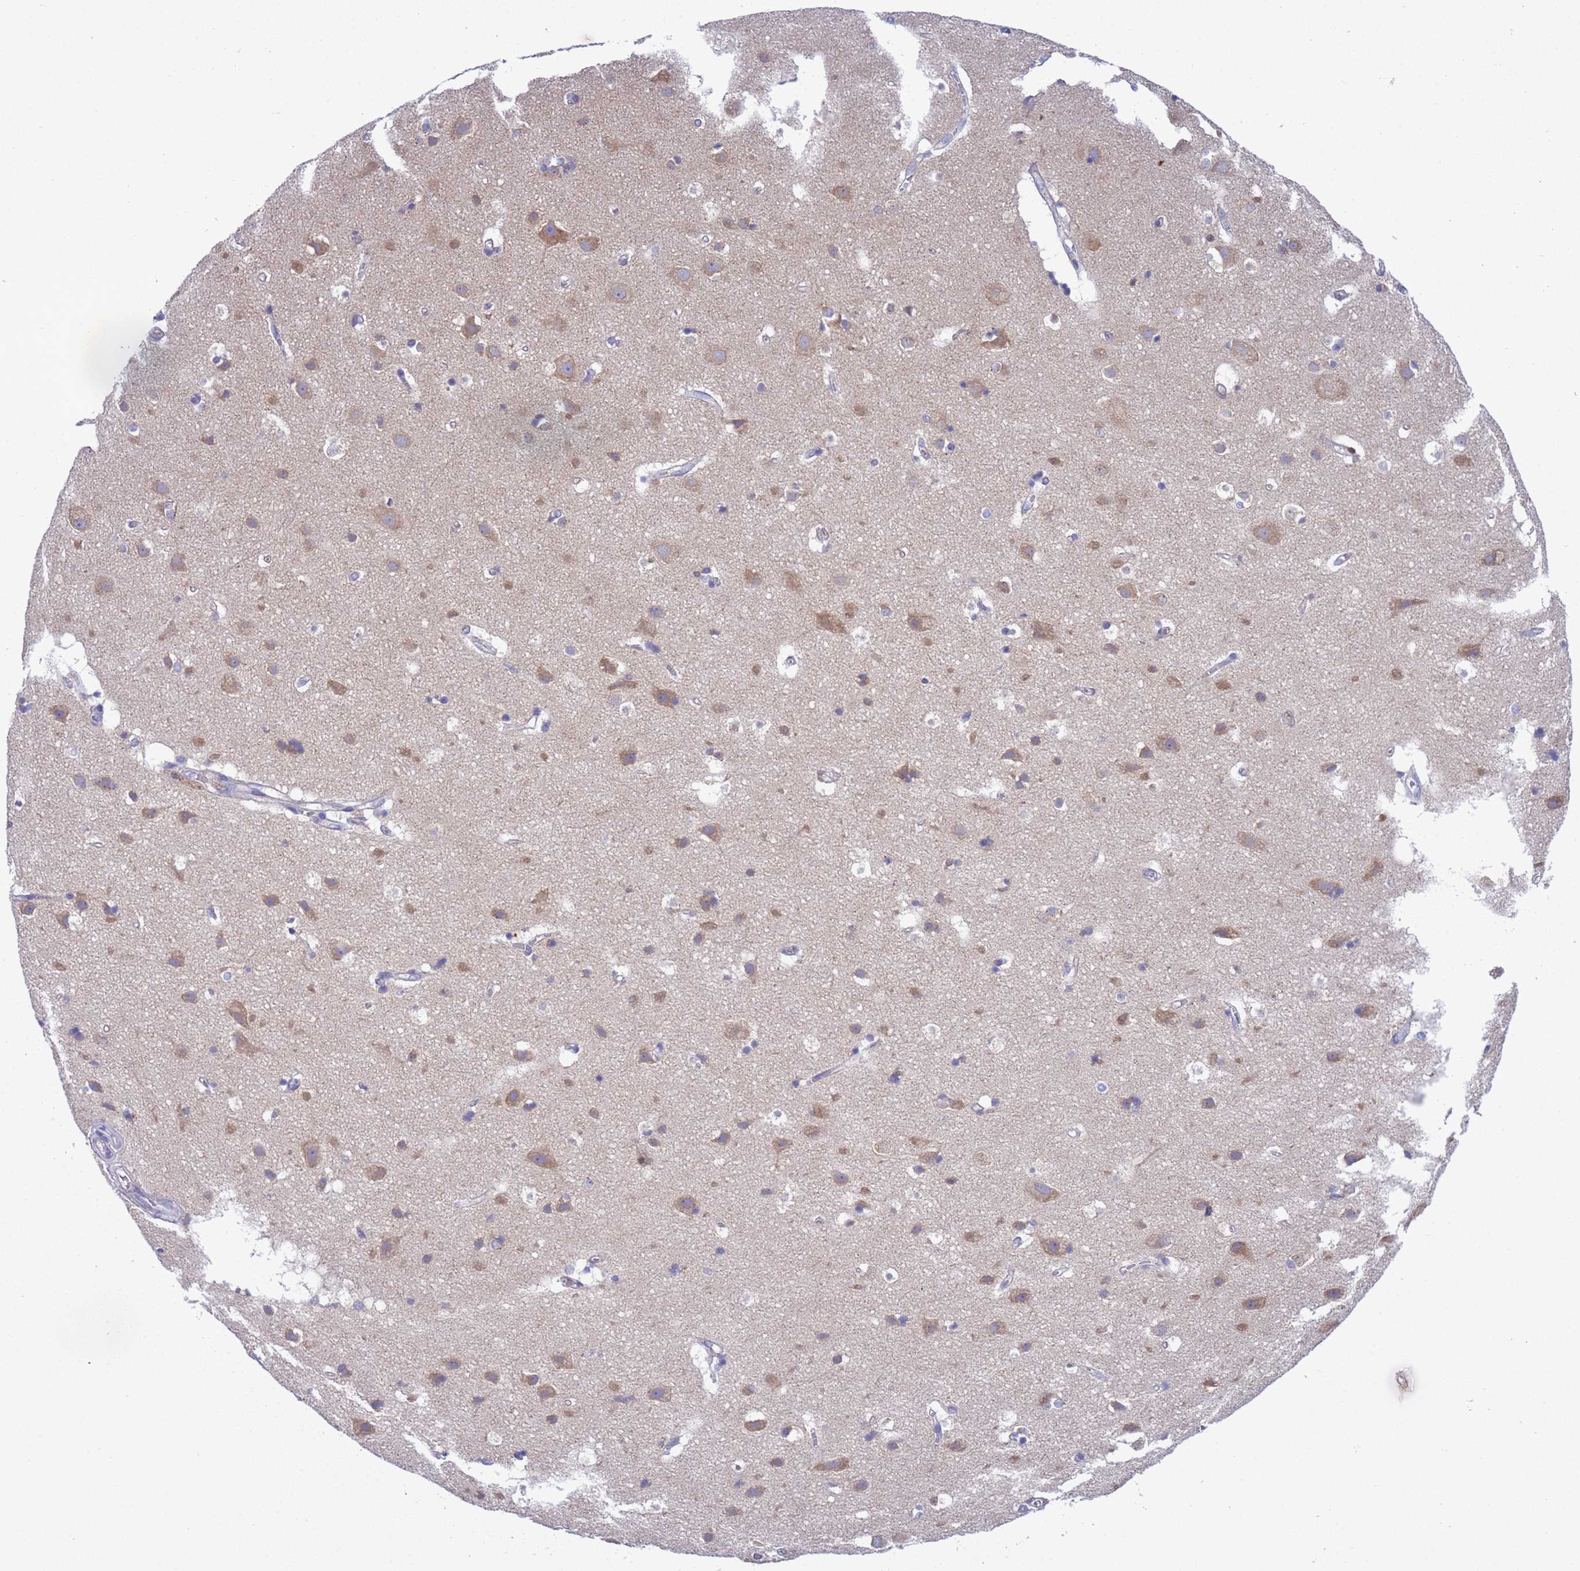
{"staining": {"intensity": "negative", "quantity": "none", "location": "none"}, "tissue": "cerebral cortex", "cell_type": "Endothelial cells", "image_type": "normal", "snomed": [{"axis": "morphology", "description": "Normal tissue, NOS"}, {"axis": "topography", "description": "Cerebral cortex"}], "caption": "The histopathology image shows no staining of endothelial cells in normal cerebral cortex.", "gene": "RC3H2", "patient": {"sex": "male", "age": 54}}